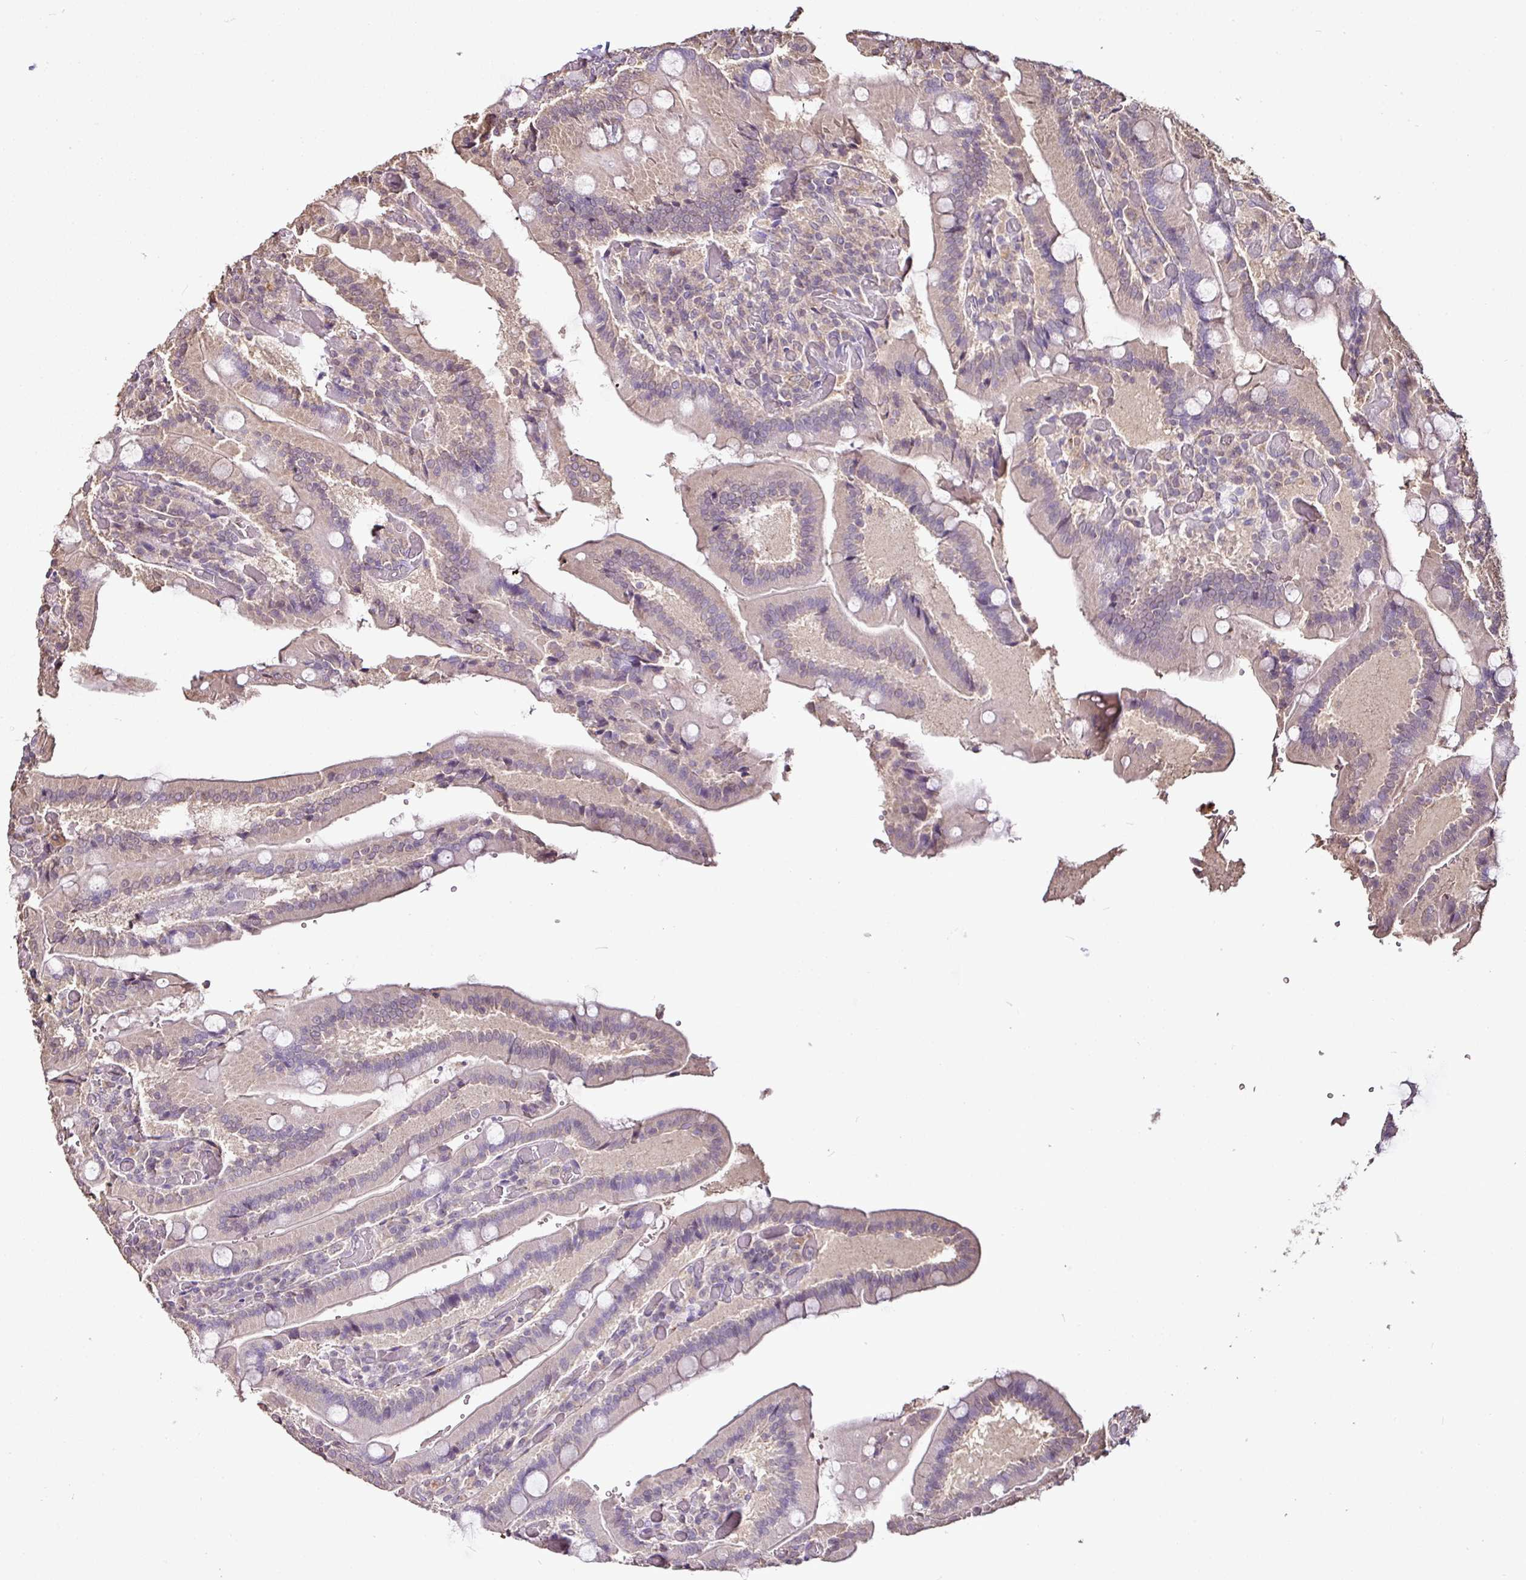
{"staining": {"intensity": "weak", "quantity": "25%-75%", "location": "cytoplasmic/membranous"}, "tissue": "duodenum", "cell_type": "Glandular cells", "image_type": "normal", "snomed": [{"axis": "morphology", "description": "Normal tissue, NOS"}, {"axis": "topography", "description": "Duodenum"}], "caption": "IHC histopathology image of normal duodenum stained for a protein (brown), which reveals low levels of weak cytoplasmic/membranous positivity in about 25%-75% of glandular cells.", "gene": "RPL38", "patient": {"sex": "female", "age": 62}}